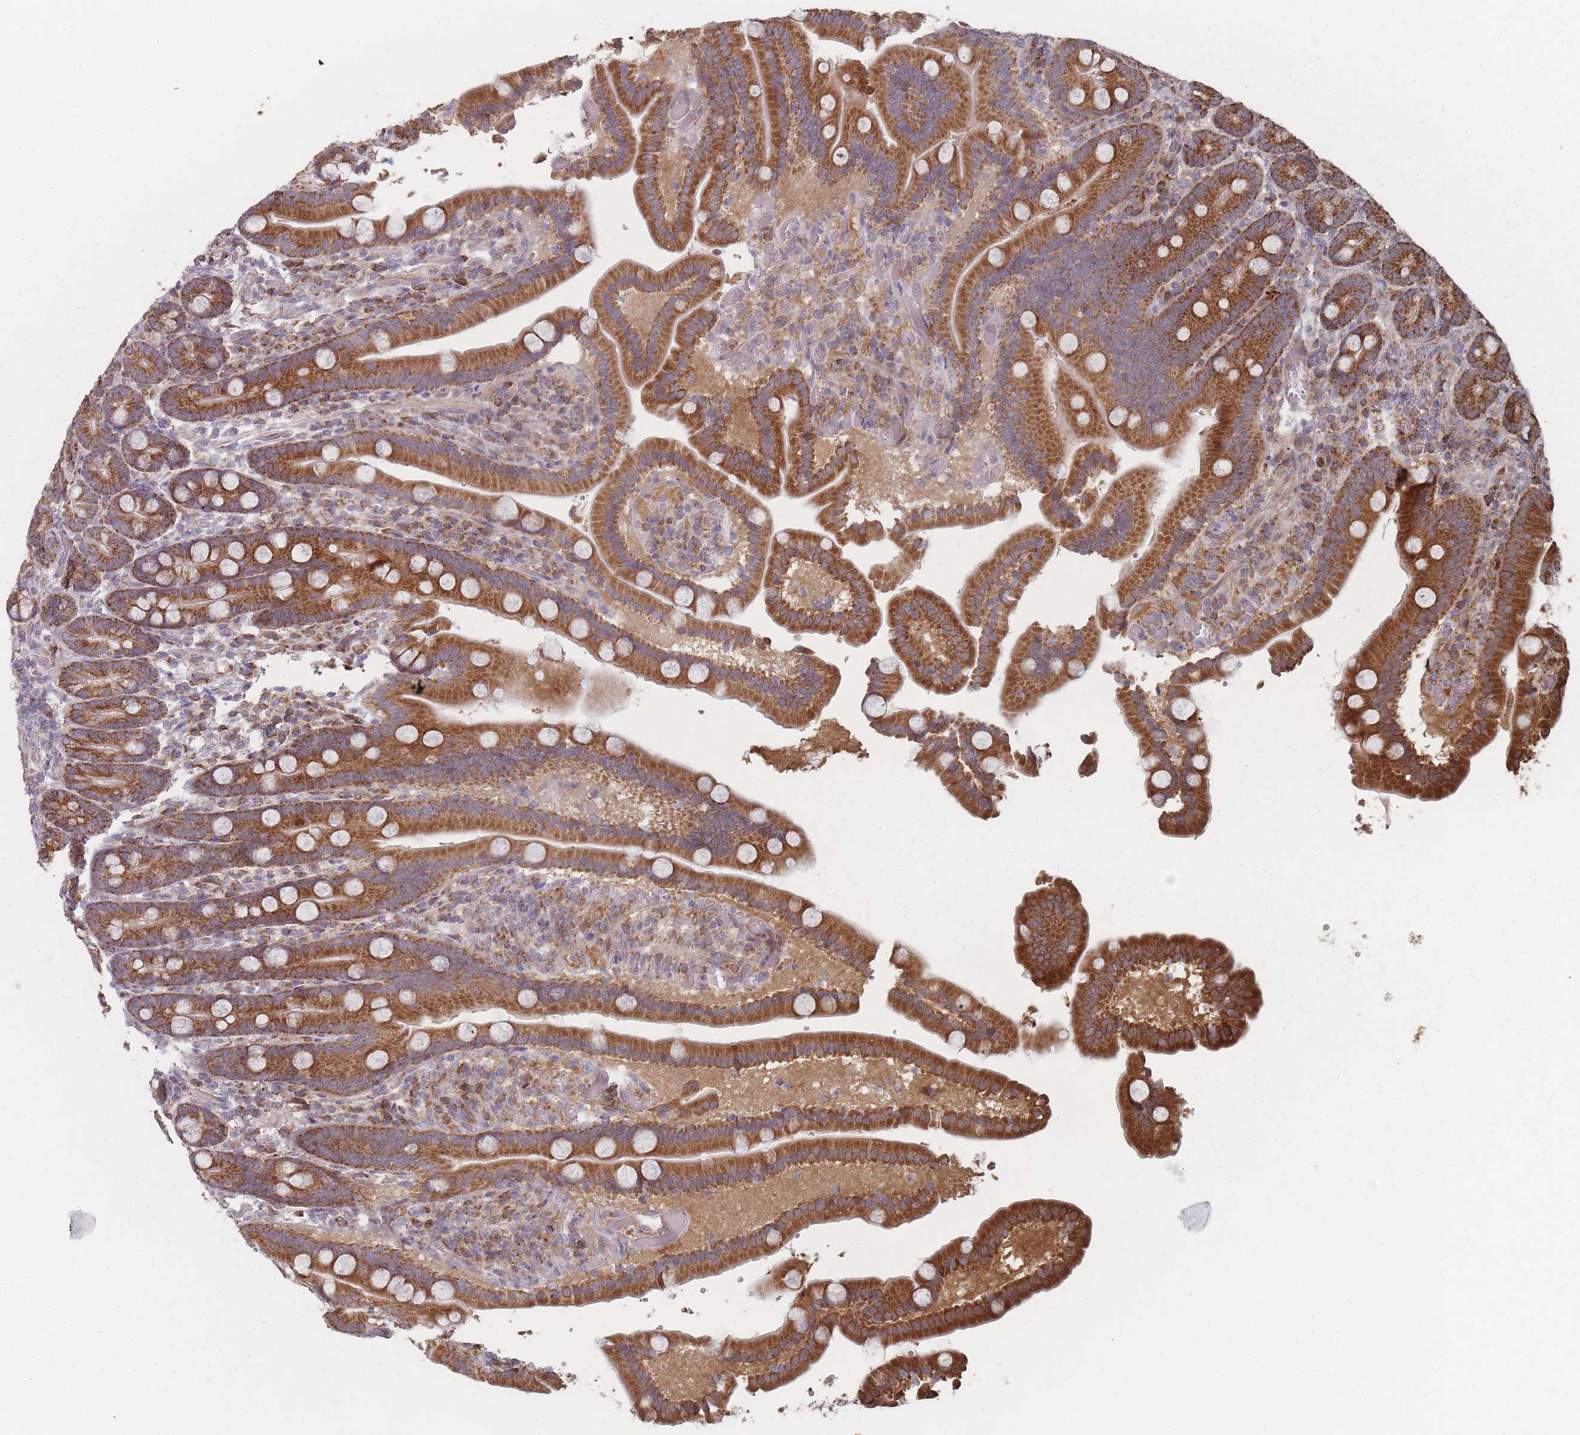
{"staining": {"intensity": "strong", "quantity": ">75%", "location": "cytoplasmic/membranous"}, "tissue": "duodenum", "cell_type": "Glandular cells", "image_type": "normal", "snomed": [{"axis": "morphology", "description": "Normal tissue, NOS"}, {"axis": "topography", "description": "Duodenum"}], "caption": "A histopathology image of human duodenum stained for a protein reveals strong cytoplasmic/membranous brown staining in glandular cells. The staining is performed using DAB brown chromogen to label protein expression. The nuclei are counter-stained blue using hematoxylin.", "gene": "PSMB3", "patient": {"sex": "female", "age": 62}}